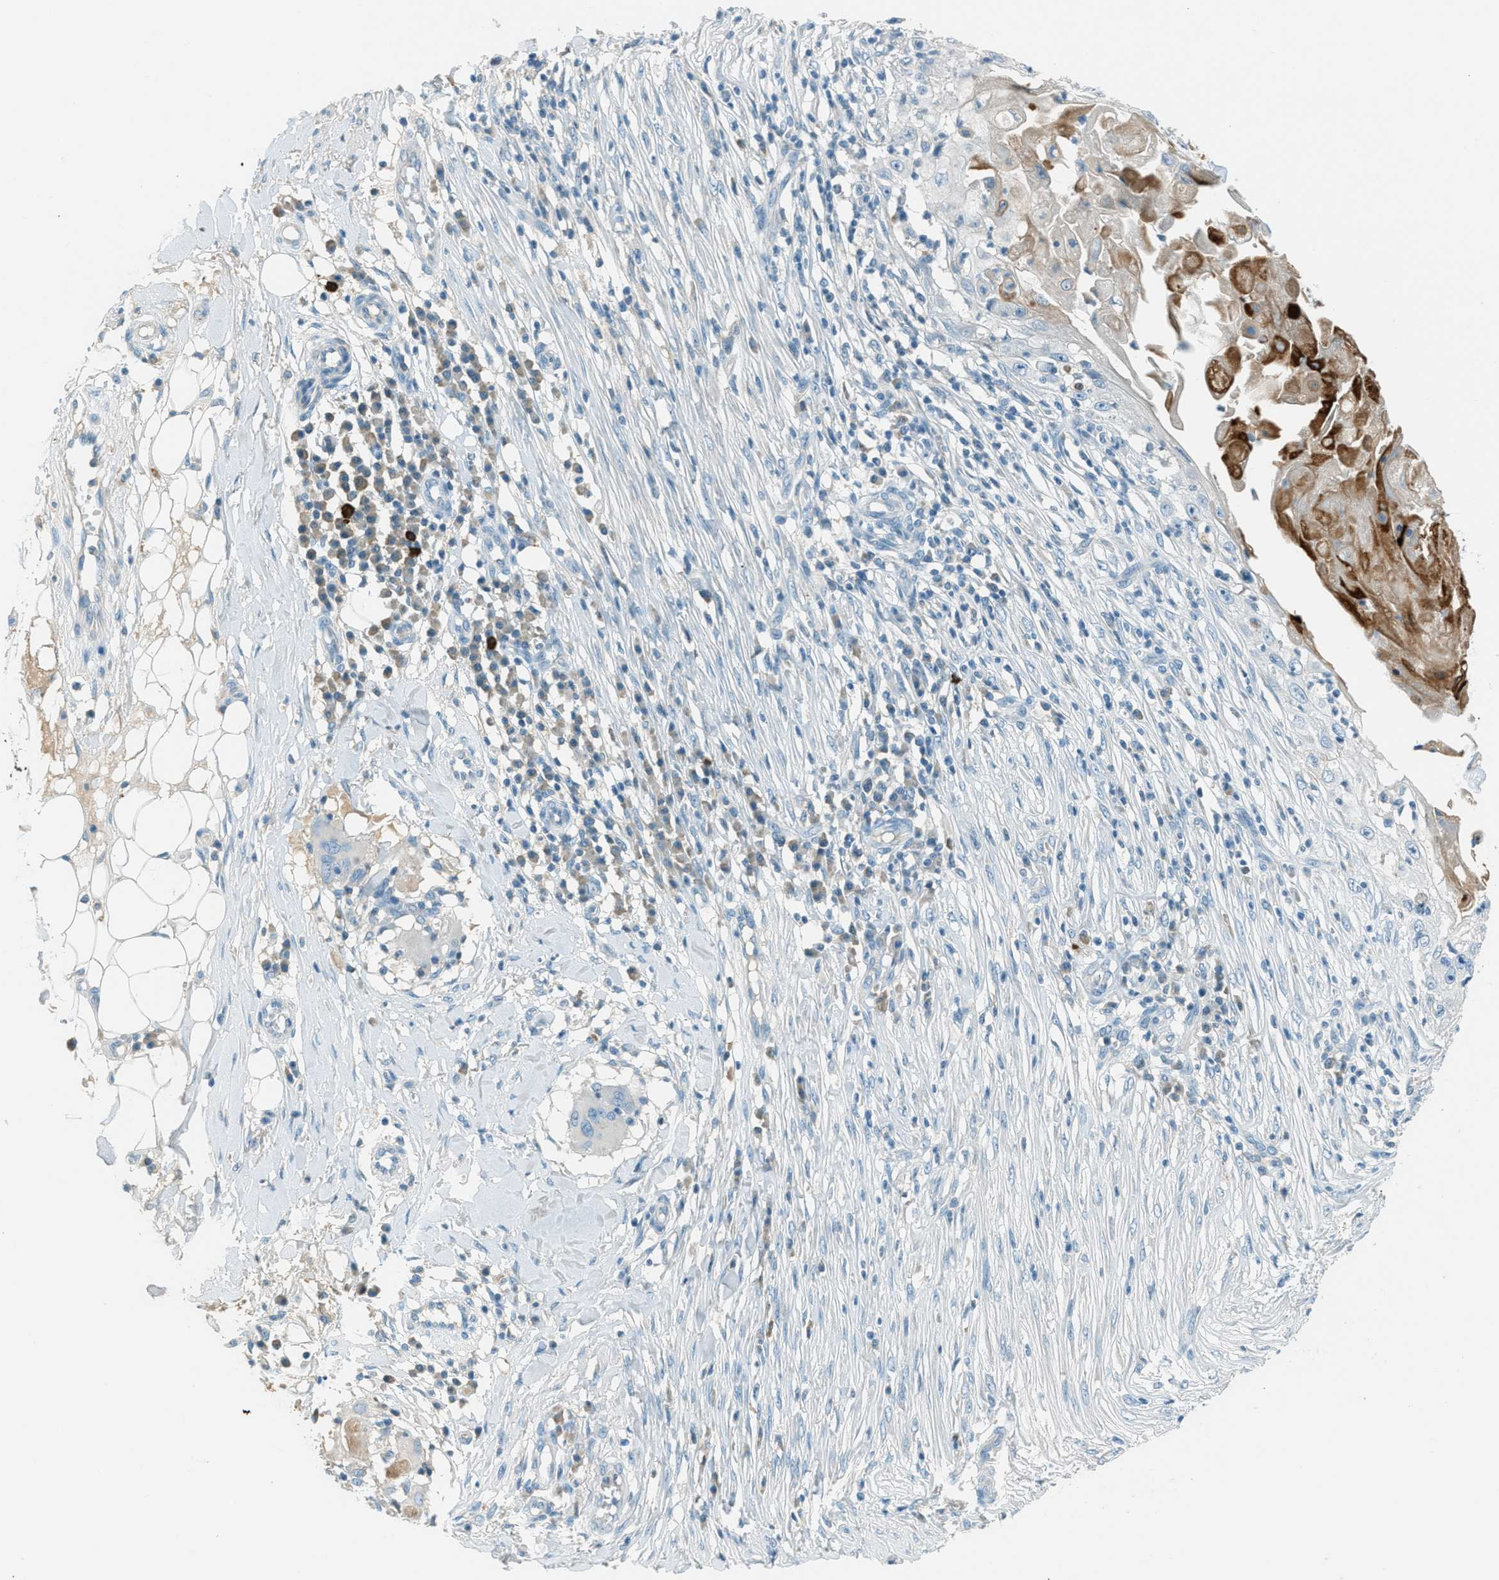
{"staining": {"intensity": "moderate", "quantity": "<25%", "location": "cytoplasmic/membranous"}, "tissue": "skin cancer", "cell_type": "Tumor cells", "image_type": "cancer", "snomed": [{"axis": "morphology", "description": "Squamous cell carcinoma, NOS"}, {"axis": "topography", "description": "Skin"}], "caption": "The micrograph displays immunohistochemical staining of skin cancer (squamous cell carcinoma). There is moderate cytoplasmic/membranous positivity is appreciated in approximately <25% of tumor cells. The staining is performed using DAB (3,3'-diaminobenzidine) brown chromogen to label protein expression. The nuclei are counter-stained blue using hematoxylin.", "gene": "MSLN", "patient": {"sex": "male", "age": 86}}